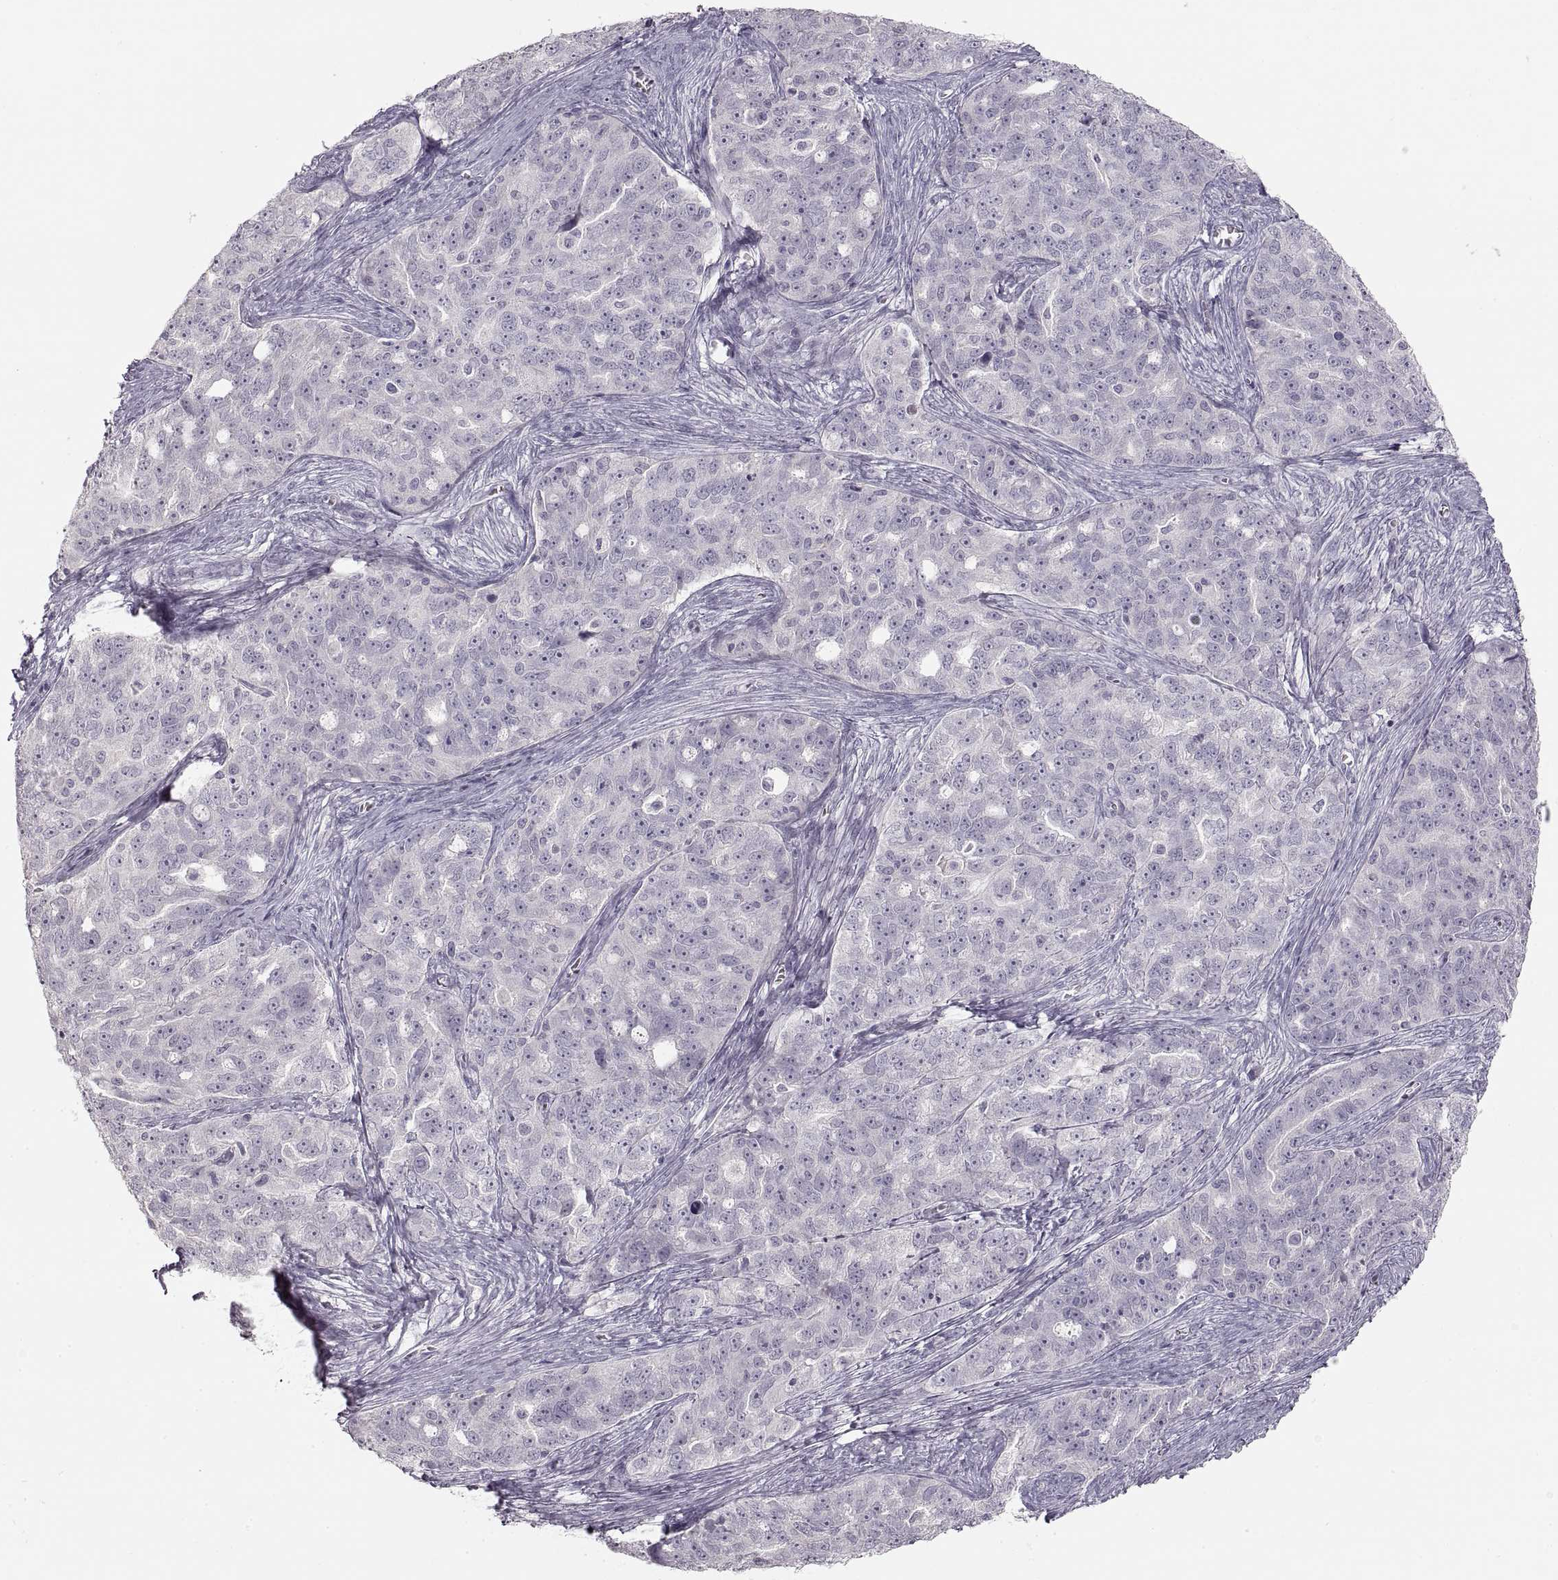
{"staining": {"intensity": "negative", "quantity": "none", "location": "none"}, "tissue": "ovarian cancer", "cell_type": "Tumor cells", "image_type": "cancer", "snomed": [{"axis": "morphology", "description": "Cystadenocarcinoma, serous, NOS"}, {"axis": "topography", "description": "Ovary"}], "caption": "Immunohistochemistry photomicrograph of ovarian cancer stained for a protein (brown), which shows no expression in tumor cells. The staining was performed using DAB to visualize the protein expression in brown, while the nuclei were stained in blue with hematoxylin (Magnification: 20x).", "gene": "PCSK2", "patient": {"sex": "female", "age": 51}}